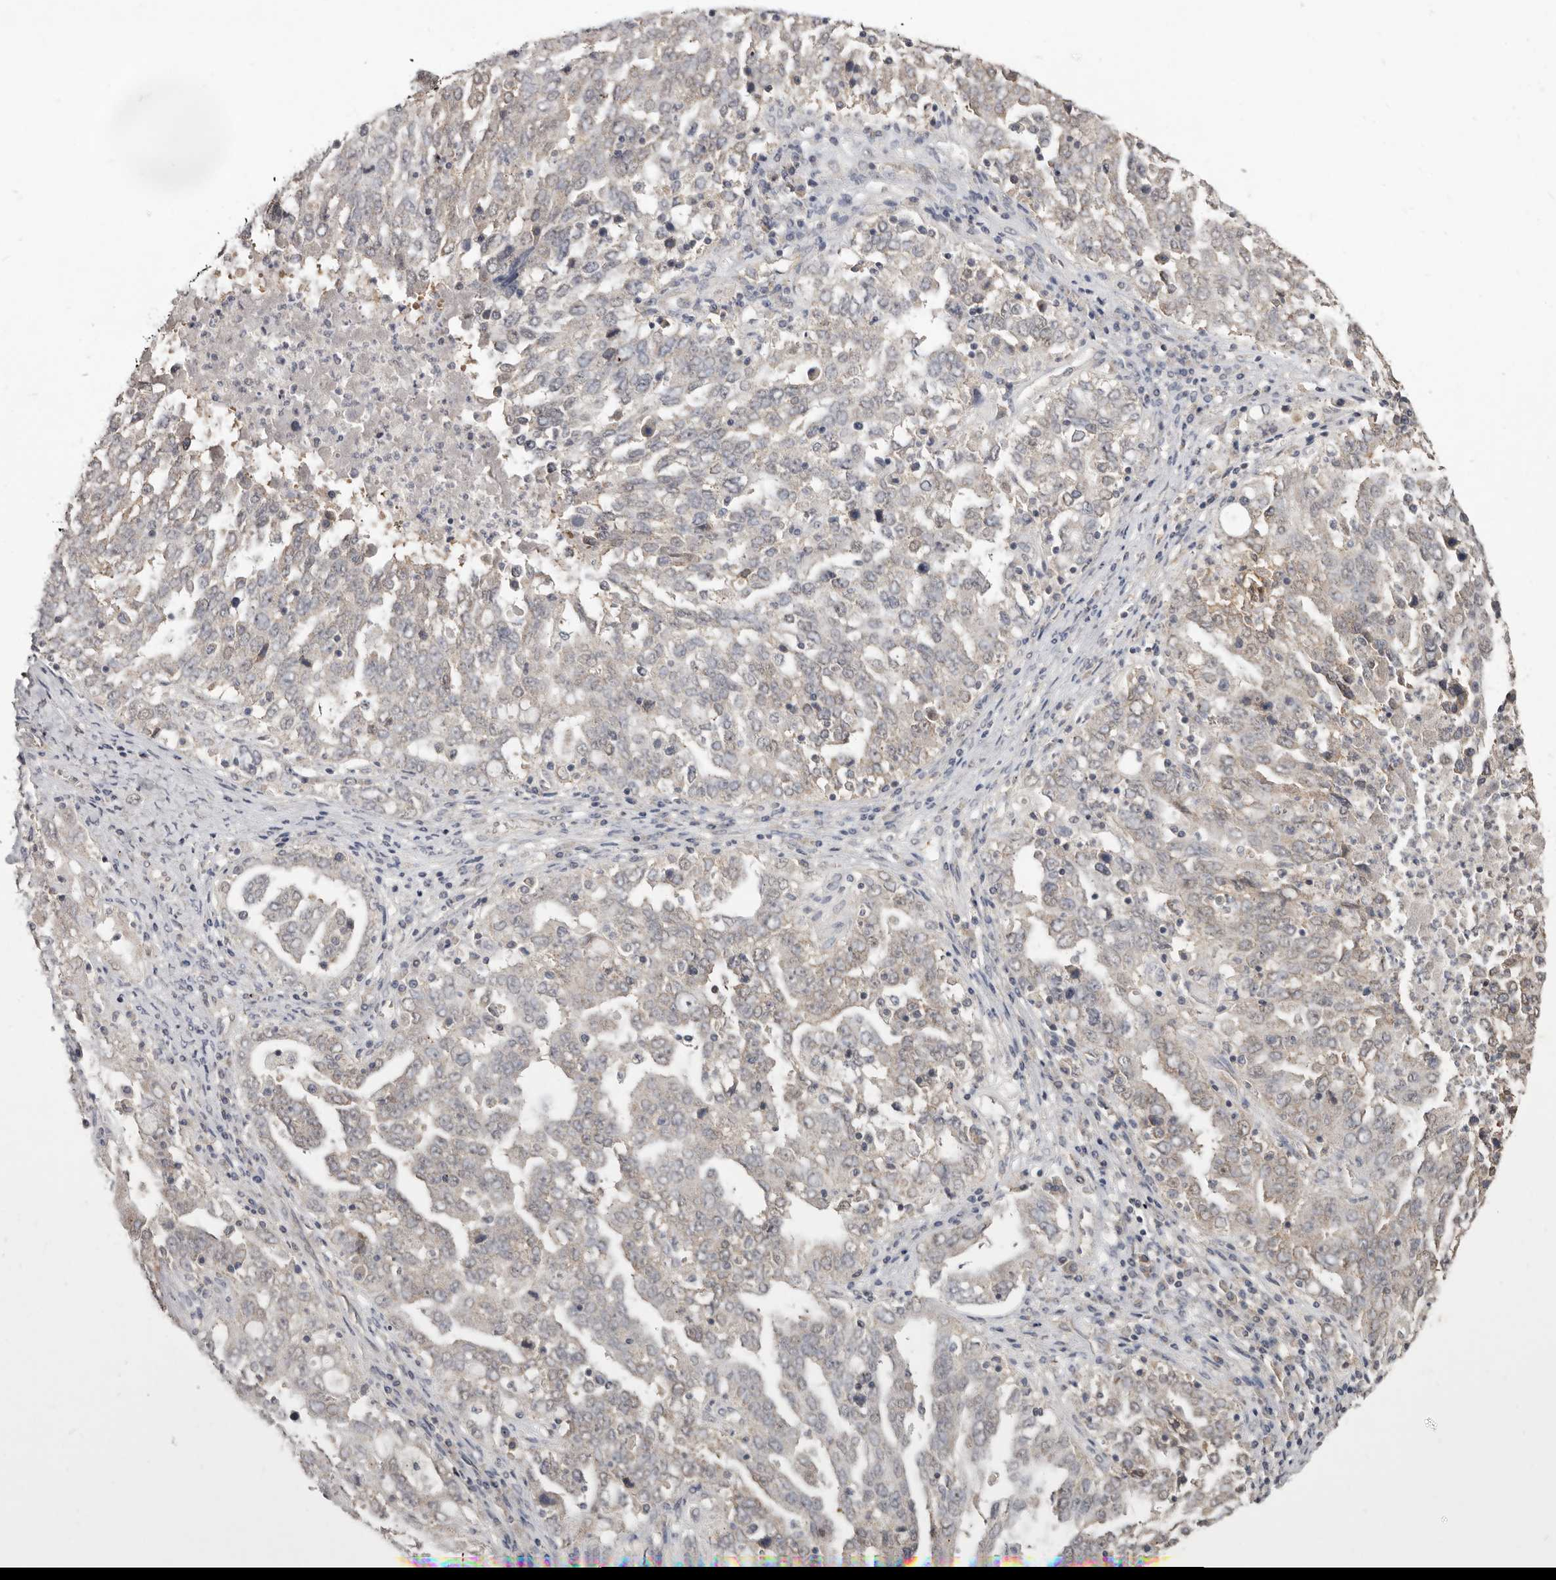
{"staining": {"intensity": "negative", "quantity": "none", "location": "none"}, "tissue": "ovarian cancer", "cell_type": "Tumor cells", "image_type": "cancer", "snomed": [{"axis": "morphology", "description": "Carcinoma, endometroid"}, {"axis": "topography", "description": "Ovary"}], "caption": "This is an IHC image of human ovarian endometroid carcinoma. There is no expression in tumor cells.", "gene": "LINGO2", "patient": {"sex": "female", "age": 62}}